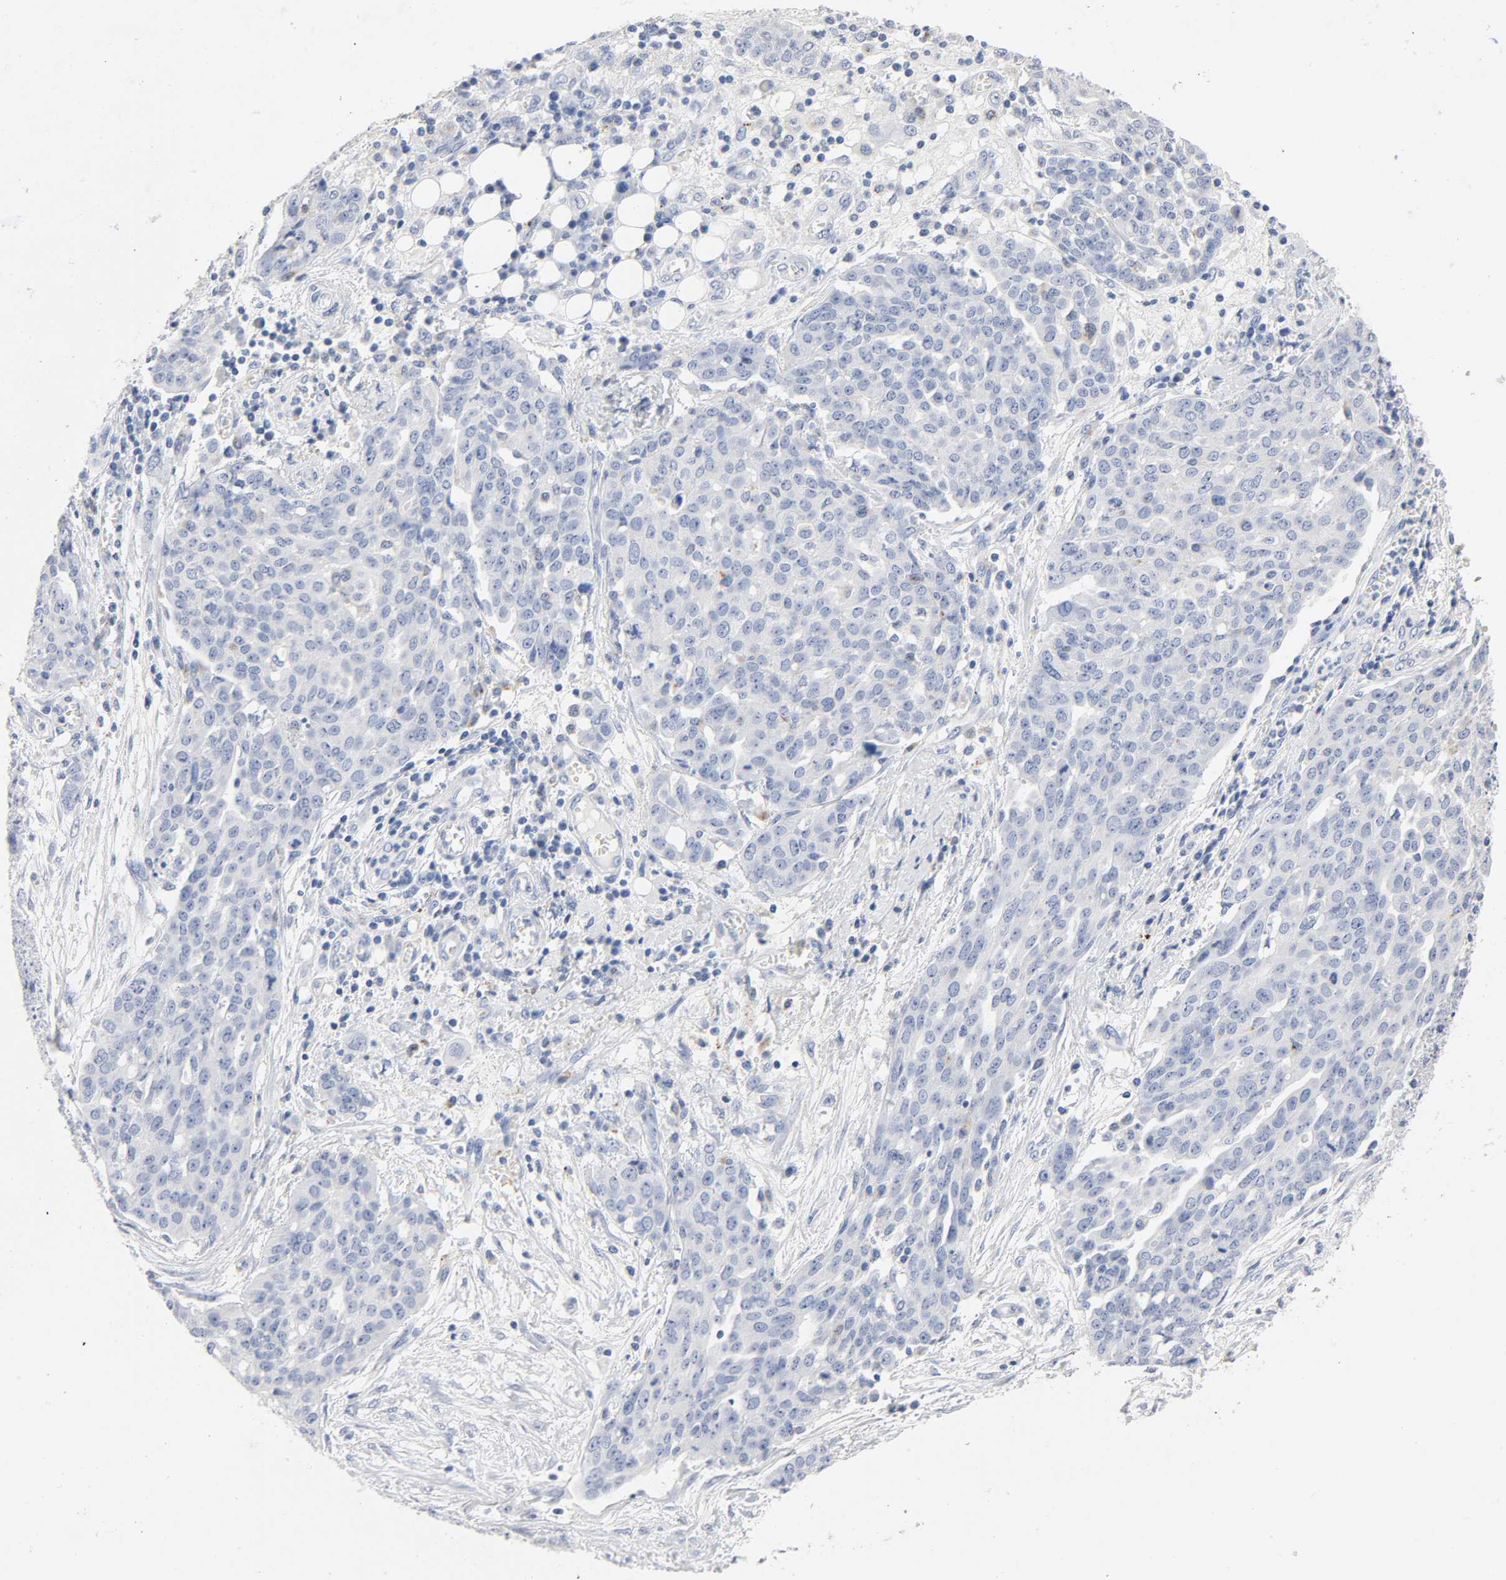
{"staining": {"intensity": "negative", "quantity": "none", "location": "none"}, "tissue": "ovarian cancer", "cell_type": "Tumor cells", "image_type": "cancer", "snomed": [{"axis": "morphology", "description": "Cystadenocarcinoma, serous, NOS"}, {"axis": "topography", "description": "Soft tissue"}, {"axis": "topography", "description": "Ovary"}], "caption": "Serous cystadenocarcinoma (ovarian) was stained to show a protein in brown. There is no significant expression in tumor cells. (Immunohistochemistry (ihc), brightfield microscopy, high magnification).", "gene": "PLP1", "patient": {"sex": "female", "age": 57}}